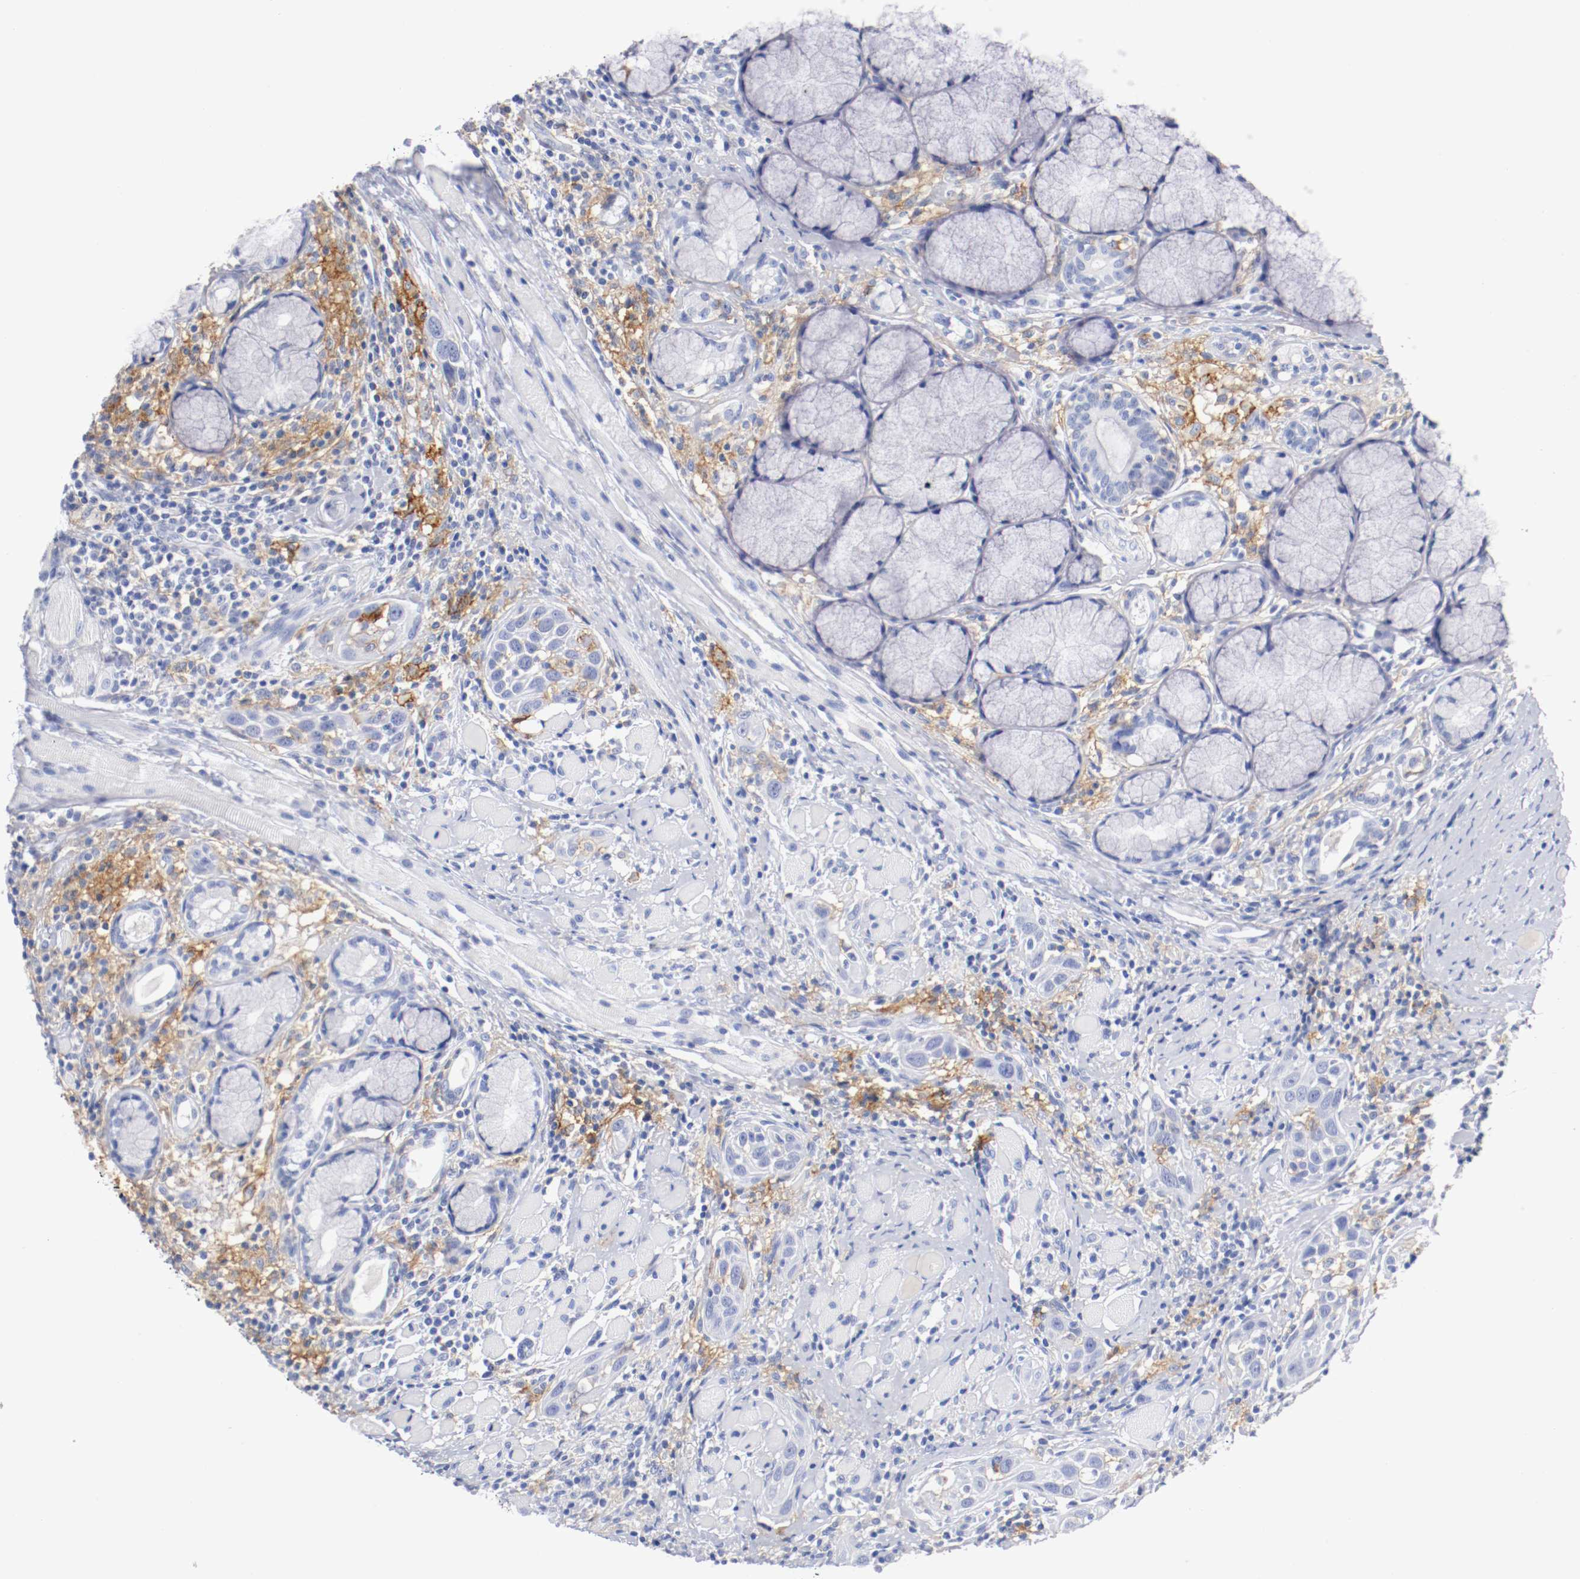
{"staining": {"intensity": "negative", "quantity": "none", "location": "none"}, "tissue": "head and neck cancer", "cell_type": "Tumor cells", "image_type": "cancer", "snomed": [{"axis": "morphology", "description": "Squamous cell carcinoma, NOS"}, {"axis": "topography", "description": "Oral tissue"}, {"axis": "topography", "description": "Head-Neck"}], "caption": "Immunohistochemical staining of human head and neck cancer (squamous cell carcinoma) demonstrates no significant staining in tumor cells.", "gene": "ITGAX", "patient": {"sex": "female", "age": 50}}